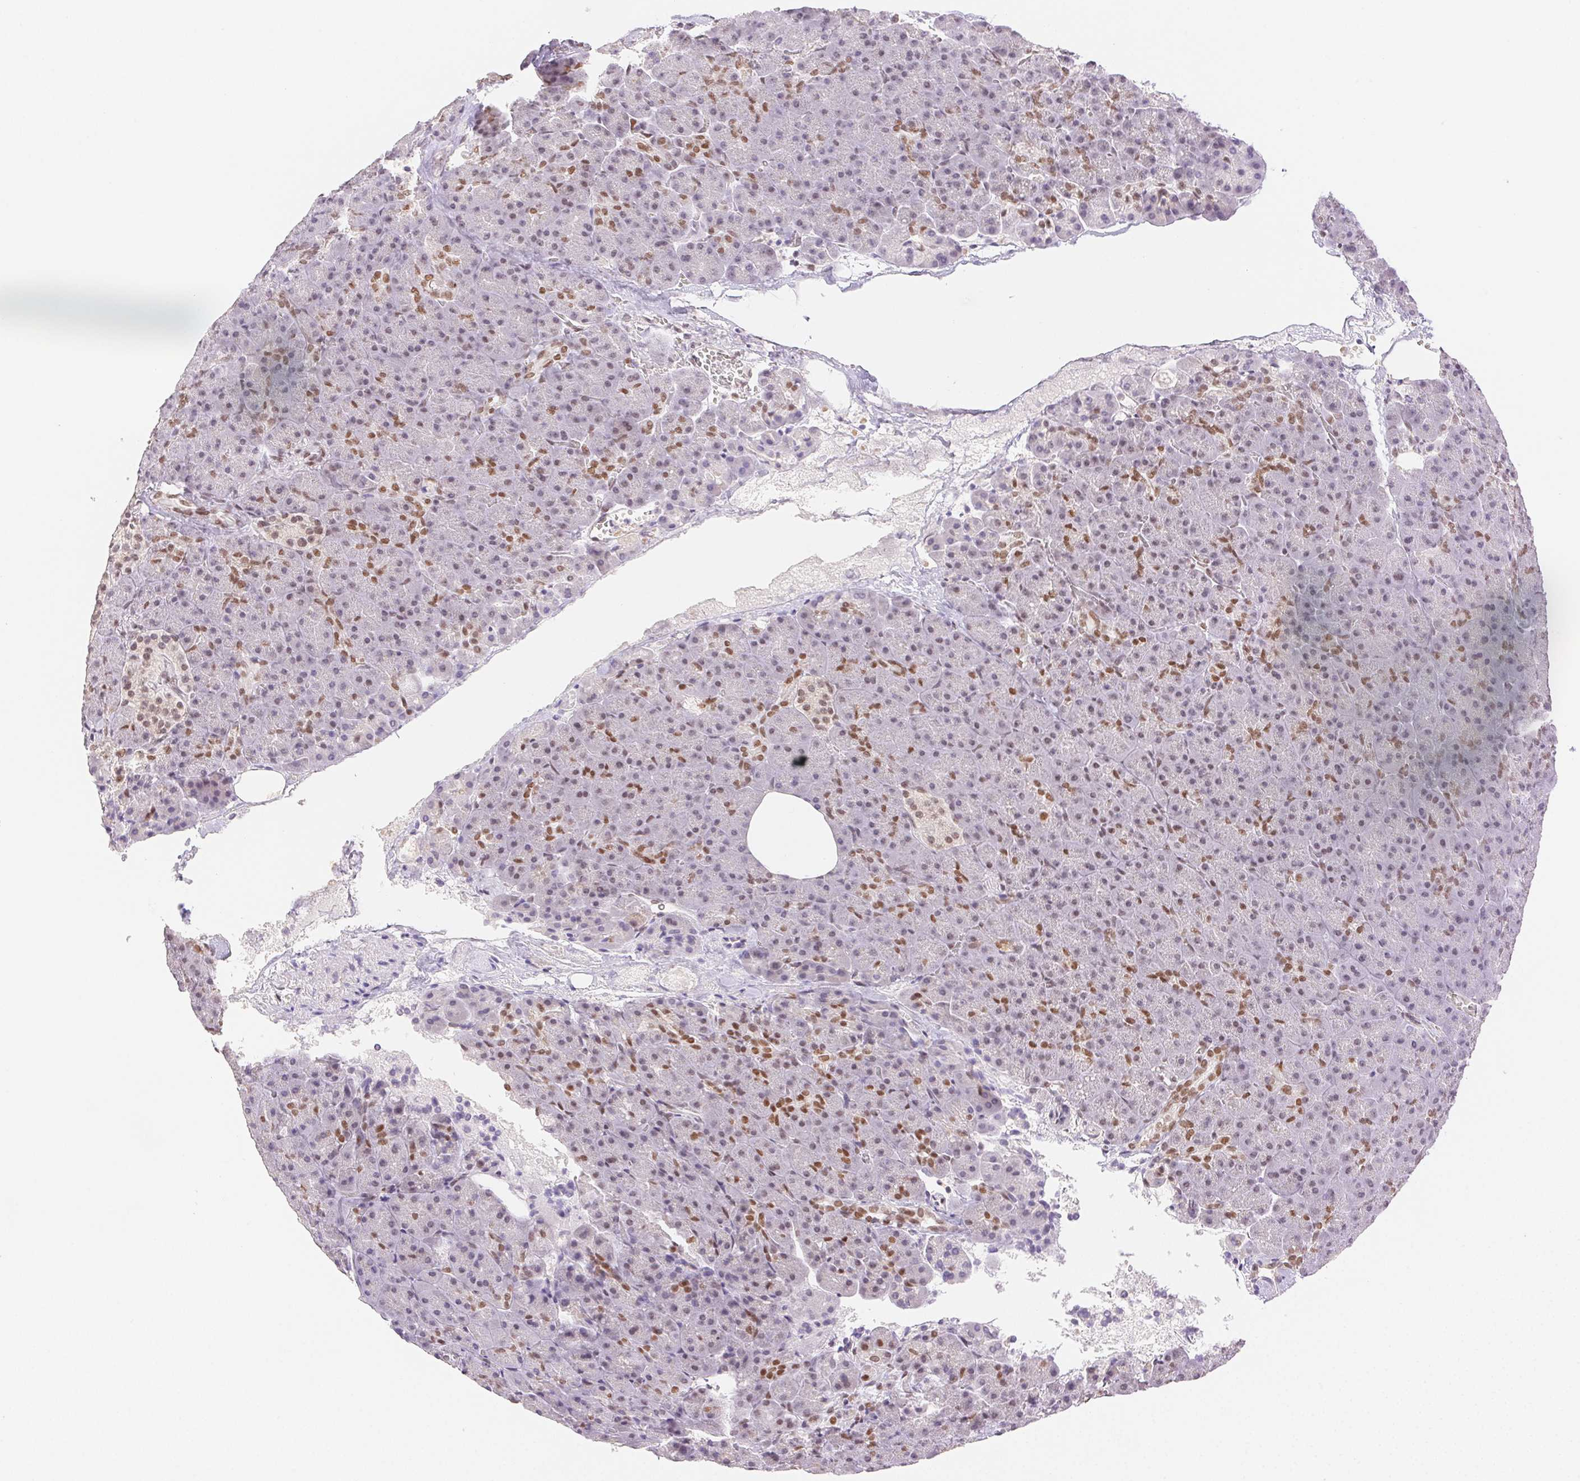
{"staining": {"intensity": "moderate", "quantity": "25%-75%", "location": "nuclear"}, "tissue": "pancreas", "cell_type": "Exocrine glandular cells", "image_type": "normal", "snomed": [{"axis": "morphology", "description": "Normal tissue, NOS"}, {"axis": "topography", "description": "Pancreas"}], "caption": "IHC of unremarkable pancreas shows medium levels of moderate nuclear staining in about 25%-75% of exocrine glandular cells.", "gene": "H2AZ1", "patient": {"sex": "female", "age": 74}}